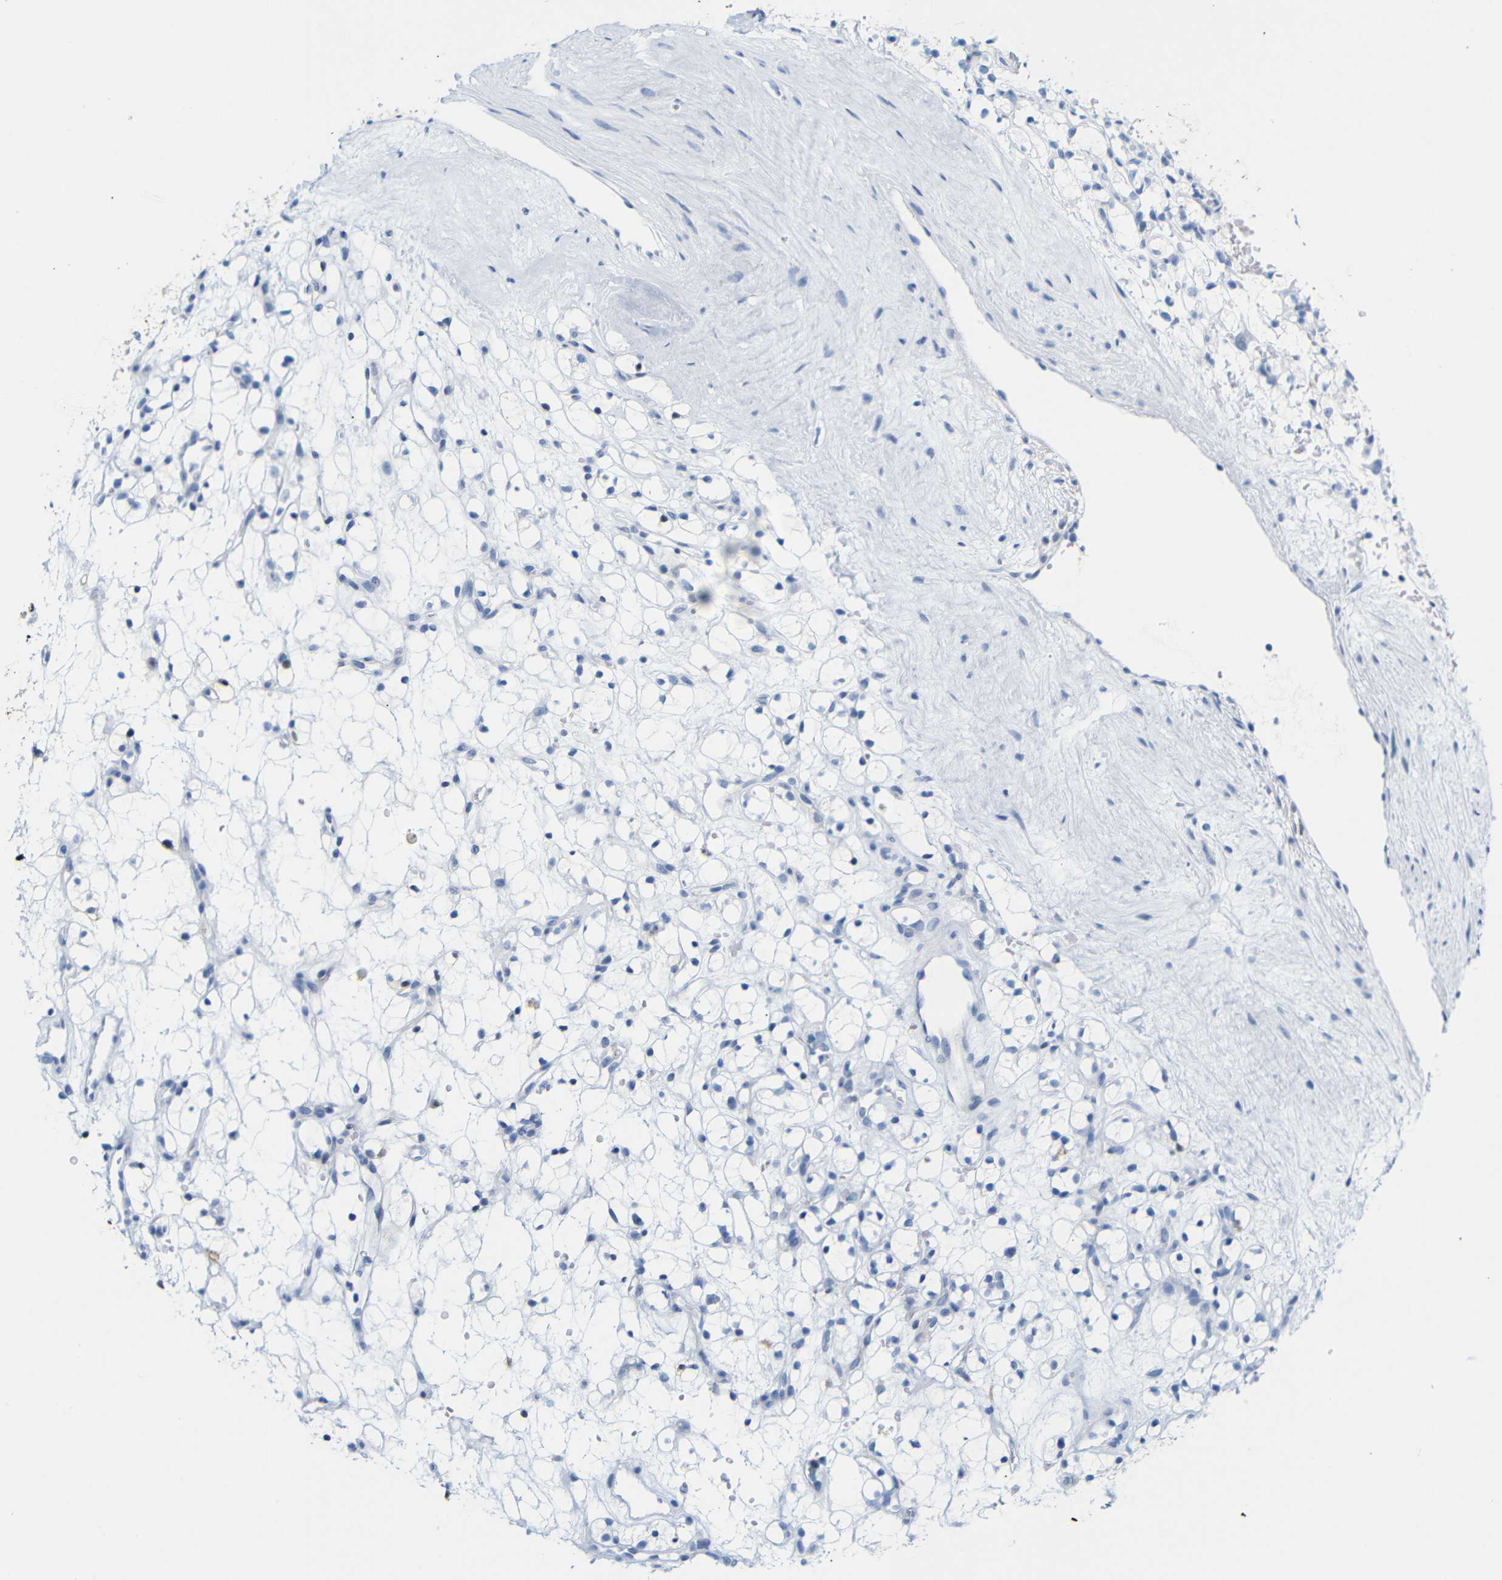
{"staining": {"intensity": "negative", "quantity": "none", "location": "none"}, "tissue": "renal cancer", "cell_type": "Tumor cells", "image_type": "cancer", "snomed": [{"axis": "morphology", "description": "Adenocarcinoma, NOS"}, {"axis": "topography", "description": "Kidney"}], "caption": "Immunohistochemical staining of human renal cancer reveals no significant staining in tumor cells.", "gene": "MT1A", "patient": {"sex": "female", "age": 60}}